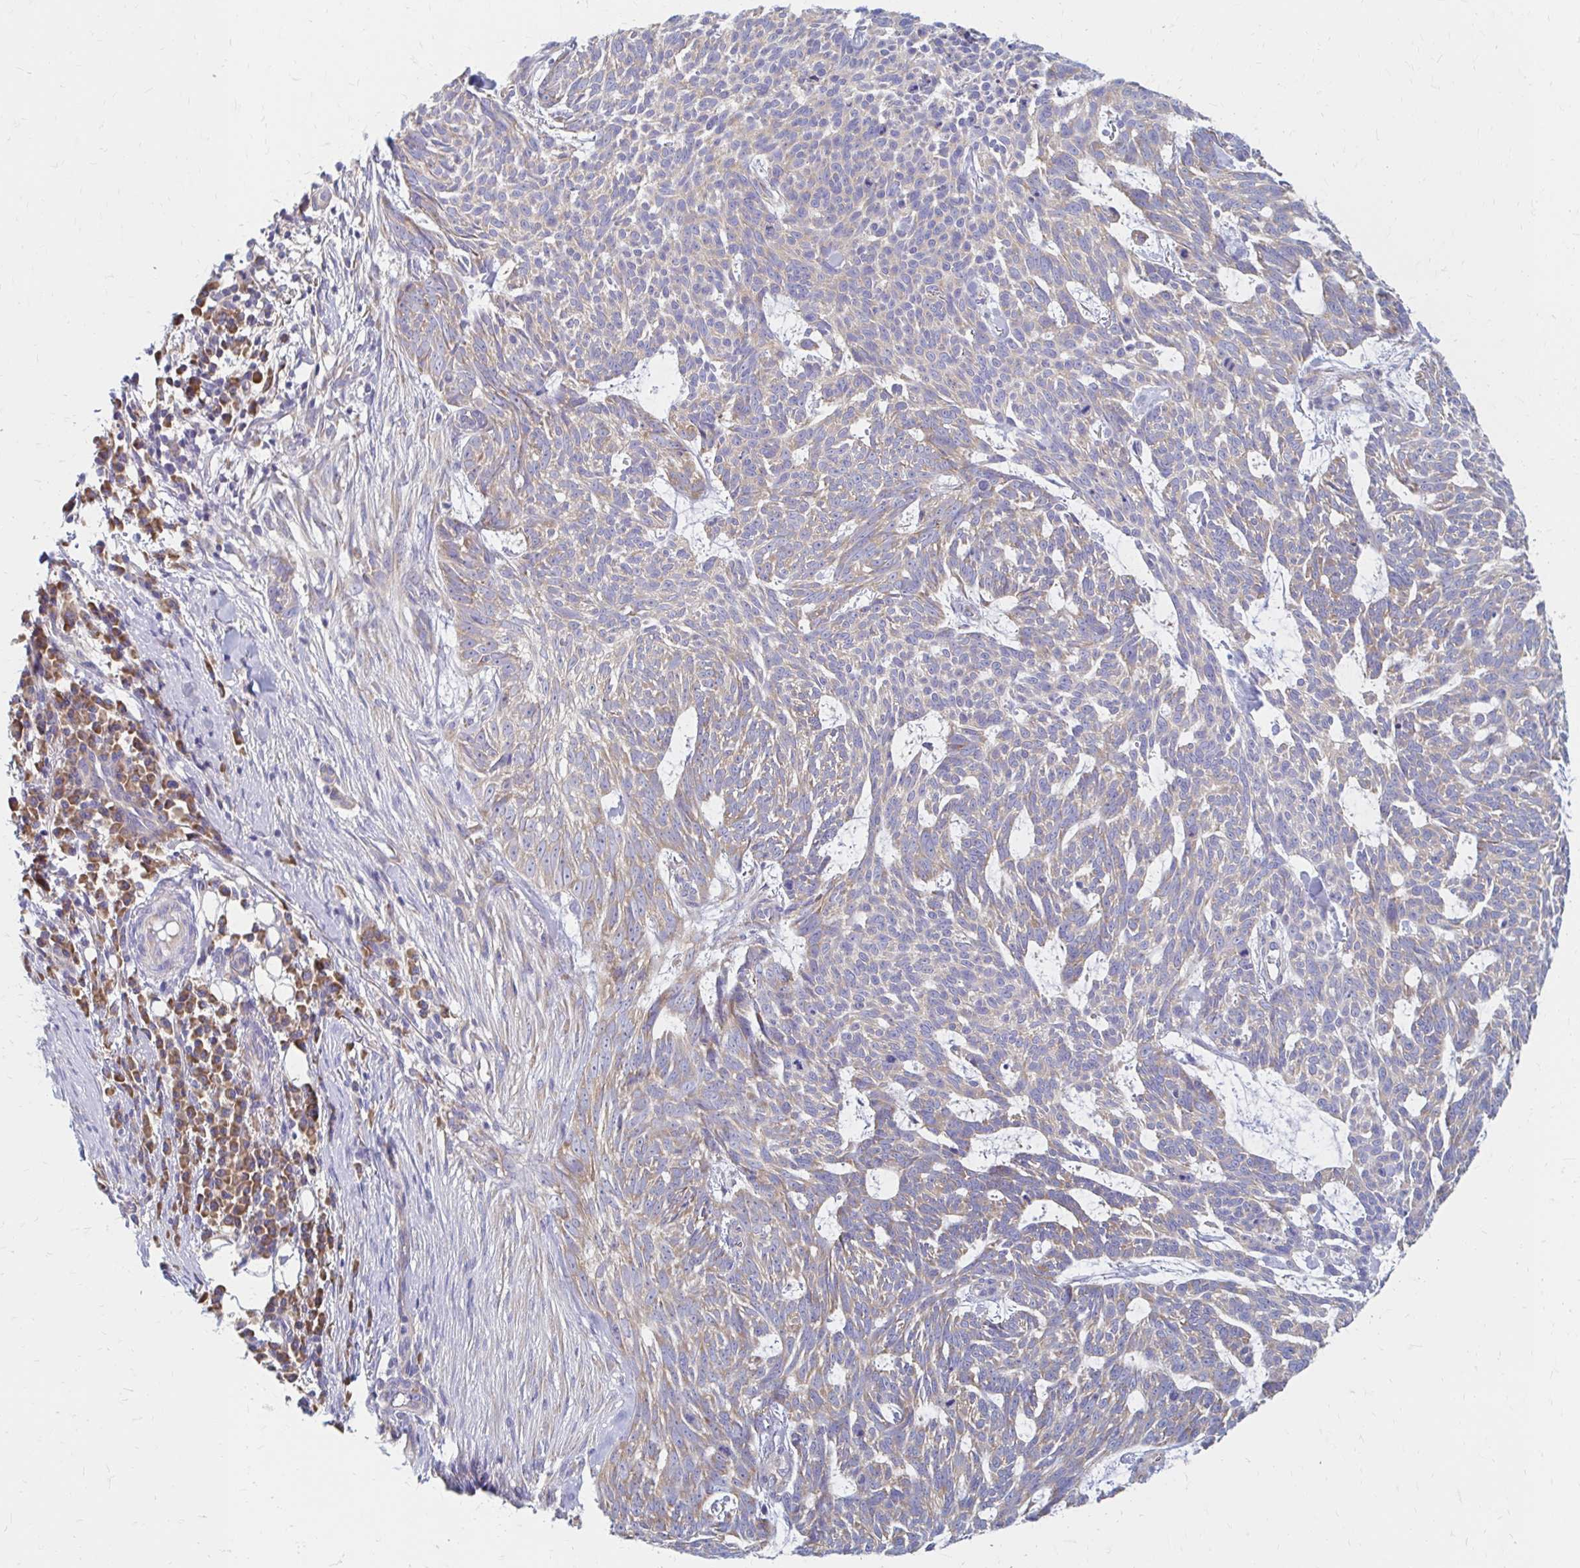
{"staining": {"intensity": "moderate", "quantity": "<25%", "location": "cytoplasmic/membranous"}, "tissue": "skin cancer", "cell_type": "Tumor cells", "image_type": "cancer", "snomed": [{"axis": "morphology", "description": "Basal cell carcinoma"}, {"axis": "topography", "description": "Skin"}], "caption": "Skin cancer (basal cell carcinoma) stained with DAB (3,3'-diaminobenzidine) IHC shows low levels of moderate cytoplasmic/membranous staining in approximately <25% of tumor cells. (DAB = brown stain, brightfield microscopy at high magnification).", "gene": "RPL27A", "patient": {"sex": "female", "age": 93}}